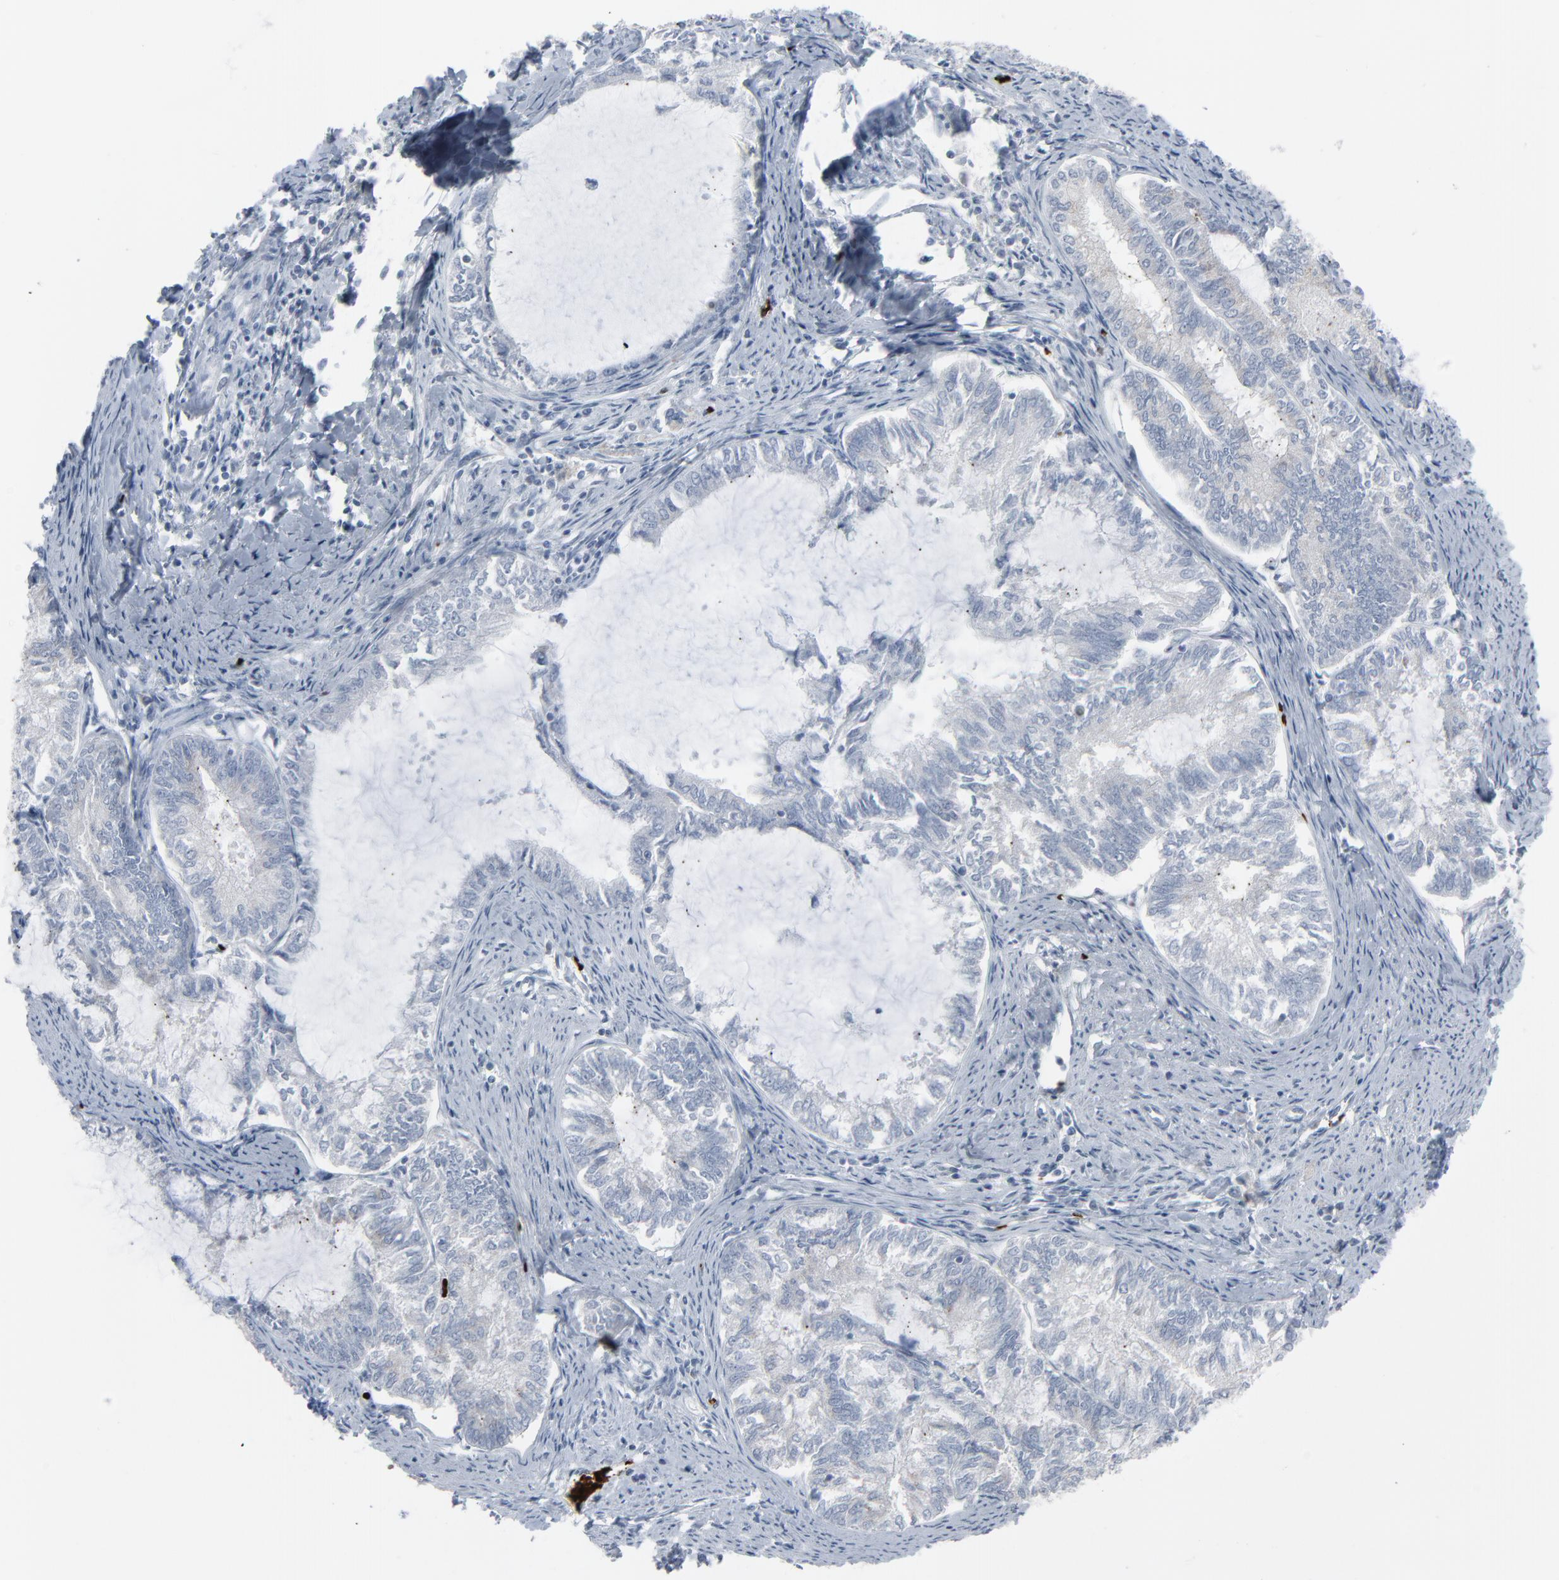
{"staining": {"intensity": "negative", "quantity": "none", "location": "none"}, "tissue": "endometrial cancer", "cell_type": "Tumor cells", "image_type": "cancer", "snomed": [{"axis": "morphology", "description": "Adenocarcinoma, NOS"}, {"axis": "topography", "description": "Endometrium"}], "caption": "High power microscopy image of an IHC micrograph of adenocarcinoma (endometrial), revealing no significant positivity in tumor cells.", "gene": "SAGE1", "patient": {"sex": "female", "age": 86}}